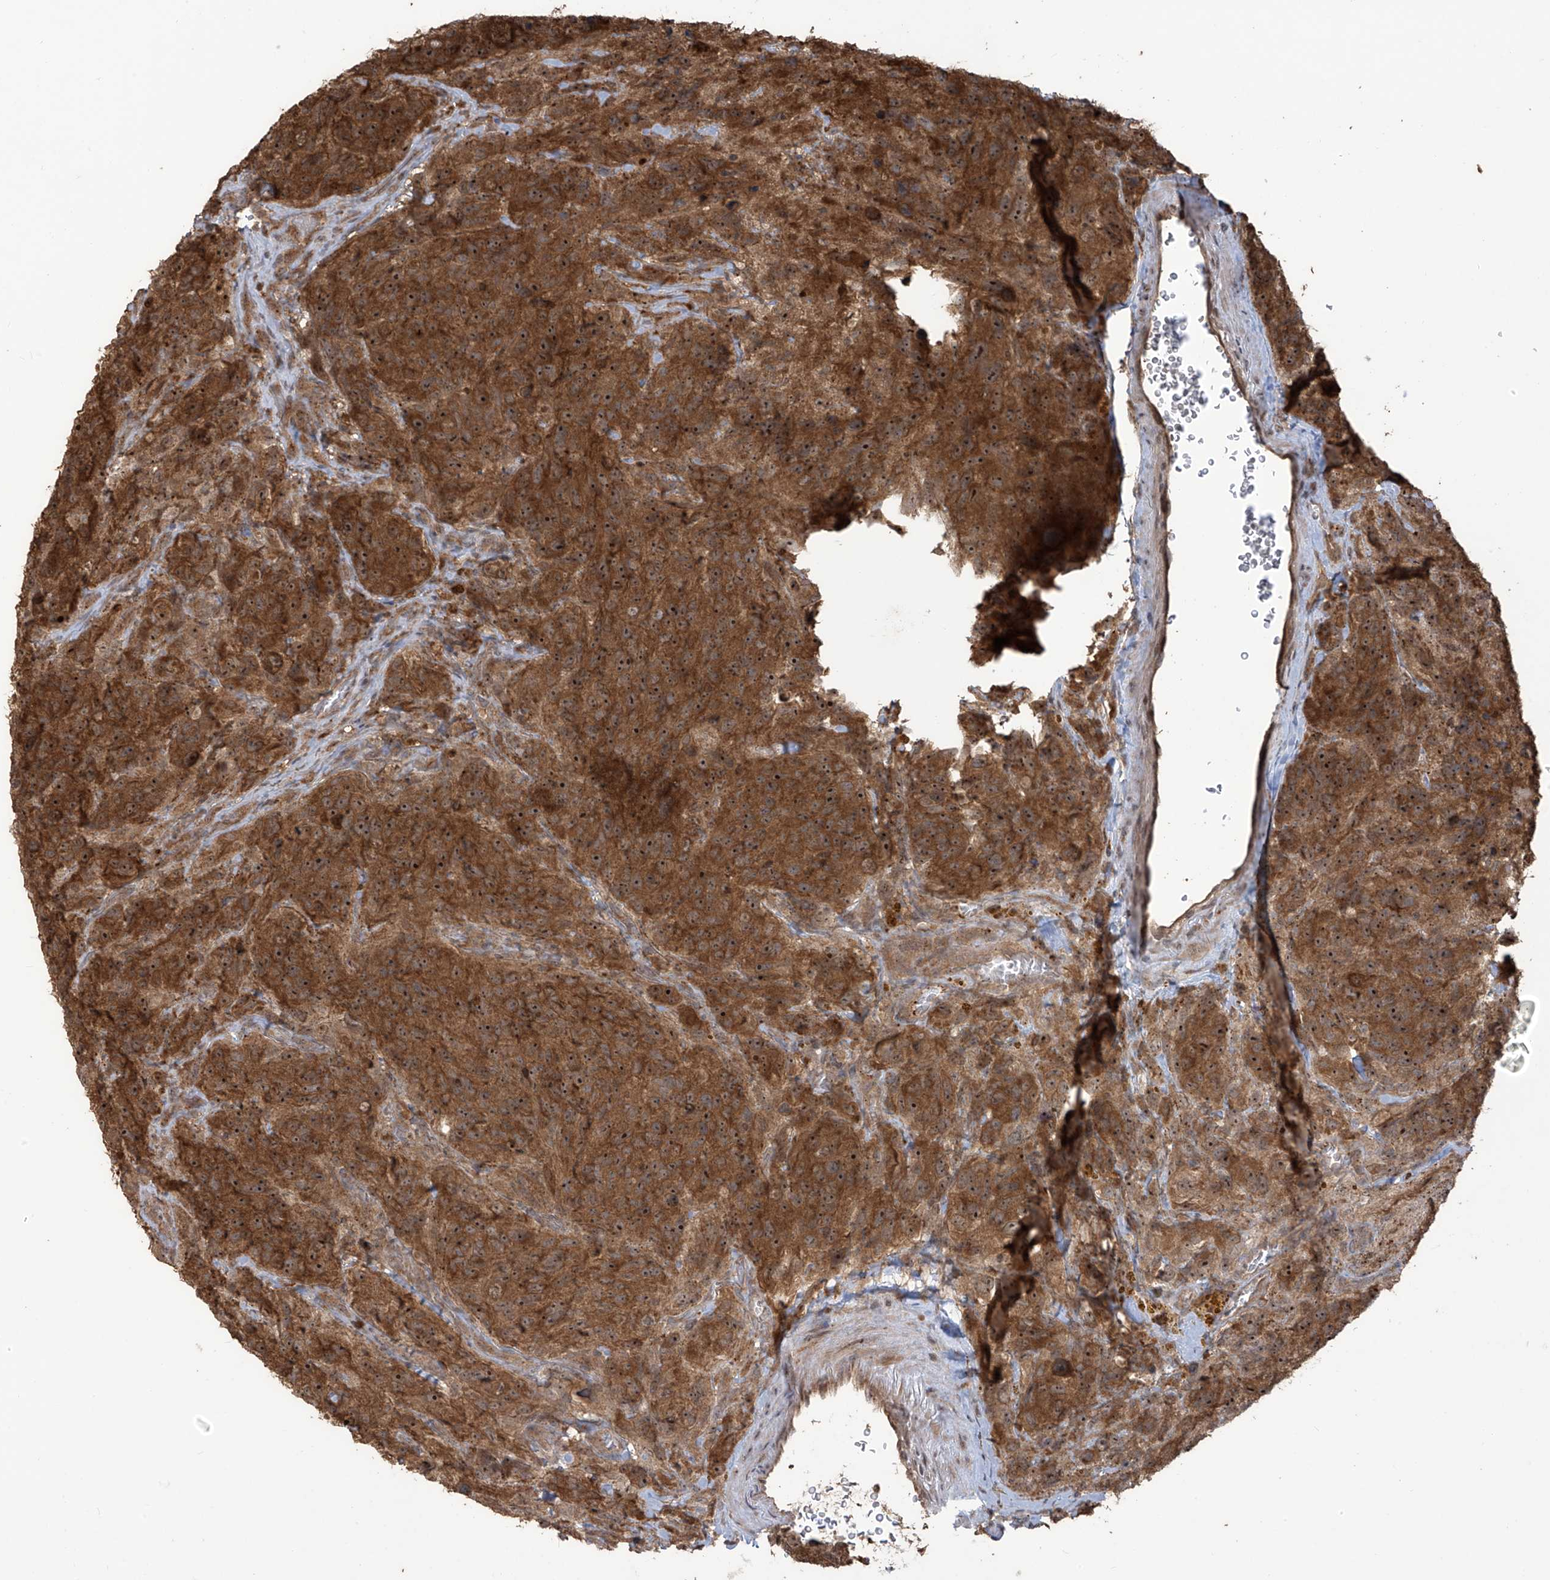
{"staining": {"intensity": "strong", "quantity": ">75%", "location": "cytoplasmic/membranous,nuclear"}, "tissue": "glioma", "cell_type": "Tumor cells", "image_type": "cancer", "snomed": [{"axis": "morphology", "description": "Glioma, malignant, High grade"}, {"axis": "topography", "description": "Brain"}], "caption": "A high amount of strong cytoplasmic/membranous and nuclear positivity is present in about >75% of tumor cells in glioma tissue.", "gene": "CARF", "patient": {"sex": "male", "age": 69}}